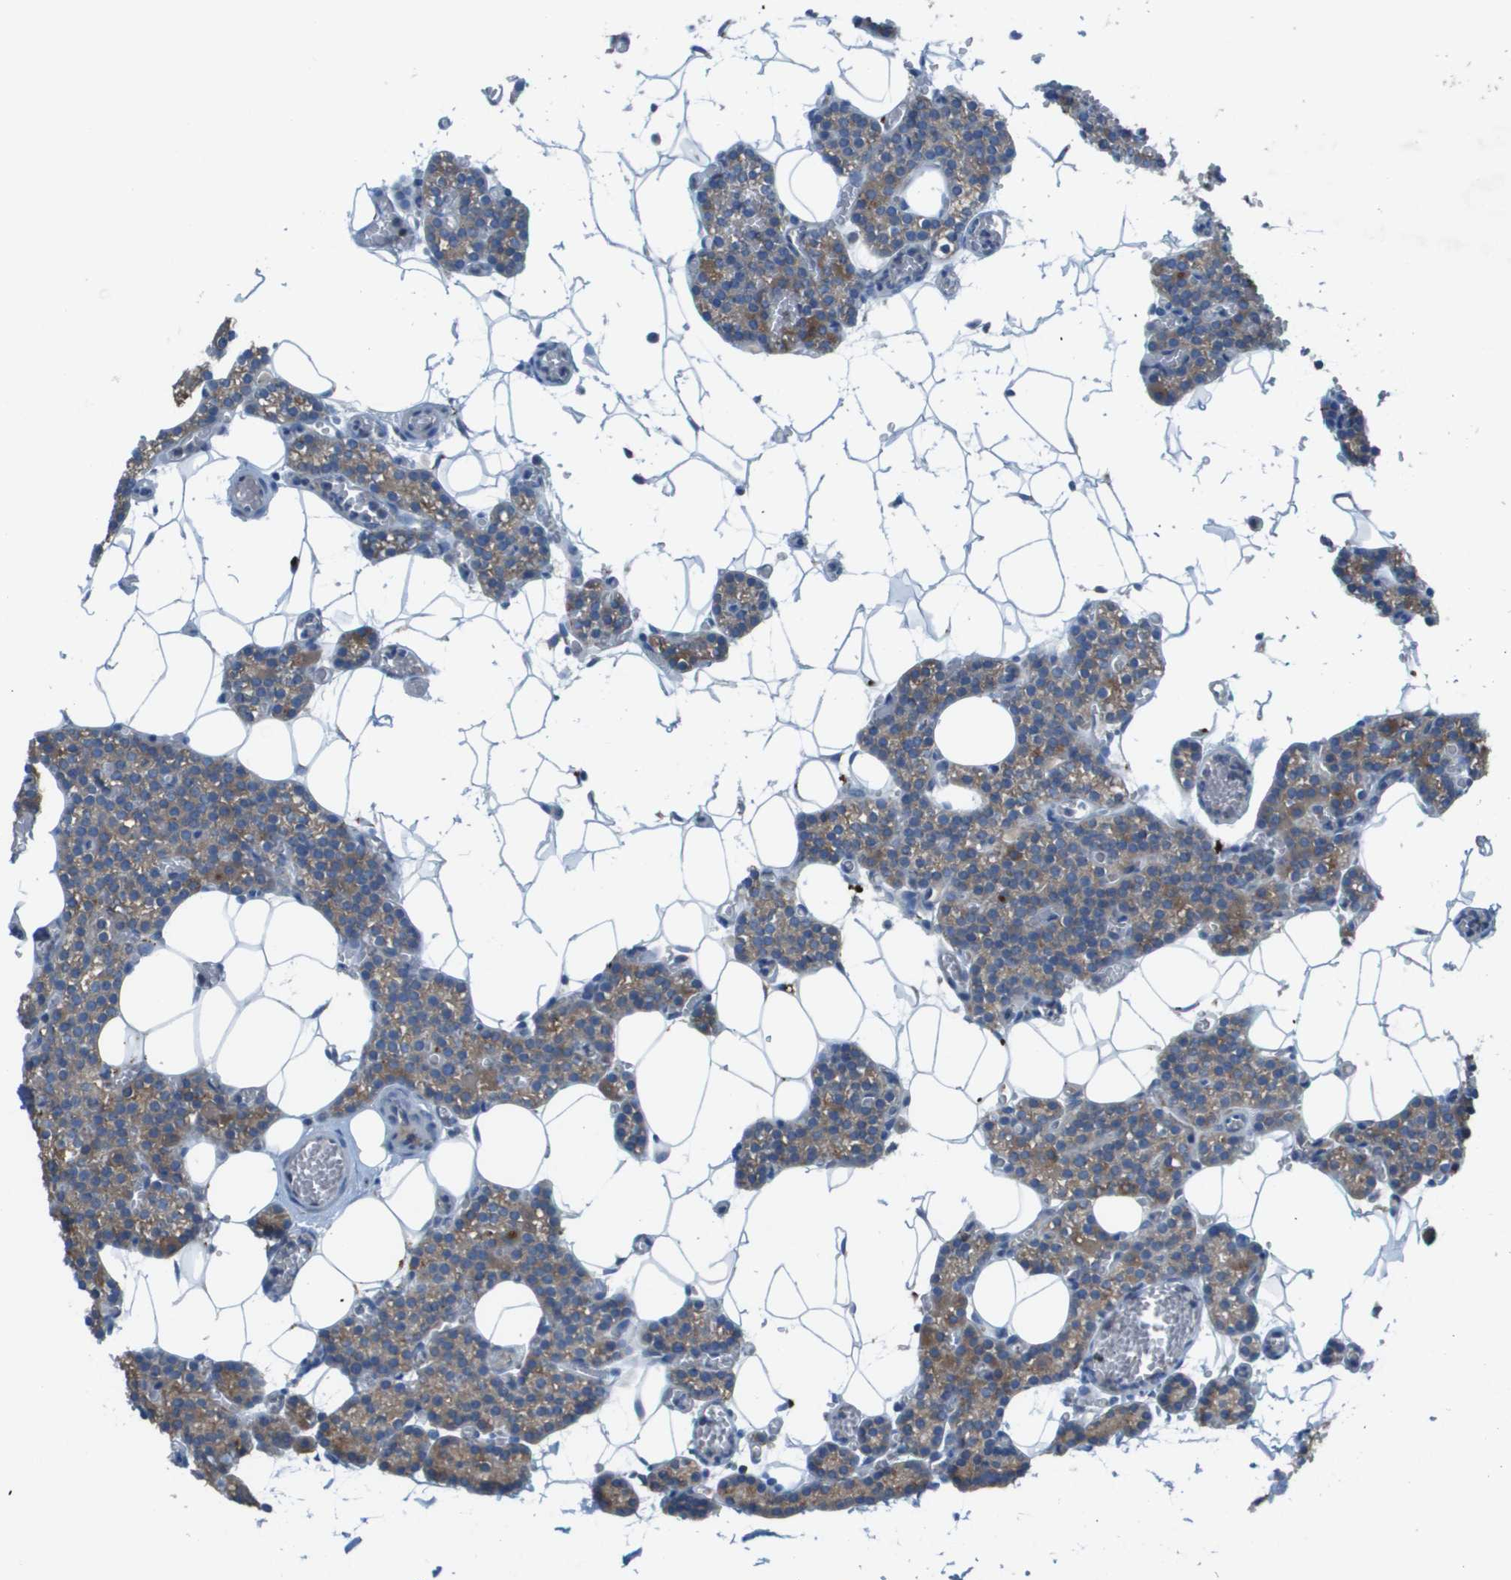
{"staining": {"intensity": "weak", "quantity": ">75%", "location": "cytoplasmic/membranous"}, "tissue": "parathyroid gland", "cell_type": "Glandular cells", "image_type": "normal", "snomed": [{"axis": "morphology", "description": "Normal tissue, NOS"}, {"axis": "morphology", "description": "Adenoma, NOS"}, {"axis": "topography", "description": "Parathyroid gland"}], "caption": "Weak cytoplasmic/membranous positivity for a protein is identified in about >75% of glandular cells of normal parathyroid gland using IHC.", "gene": "CAMK4", "patient": {"sex": "female", "age": 58}}